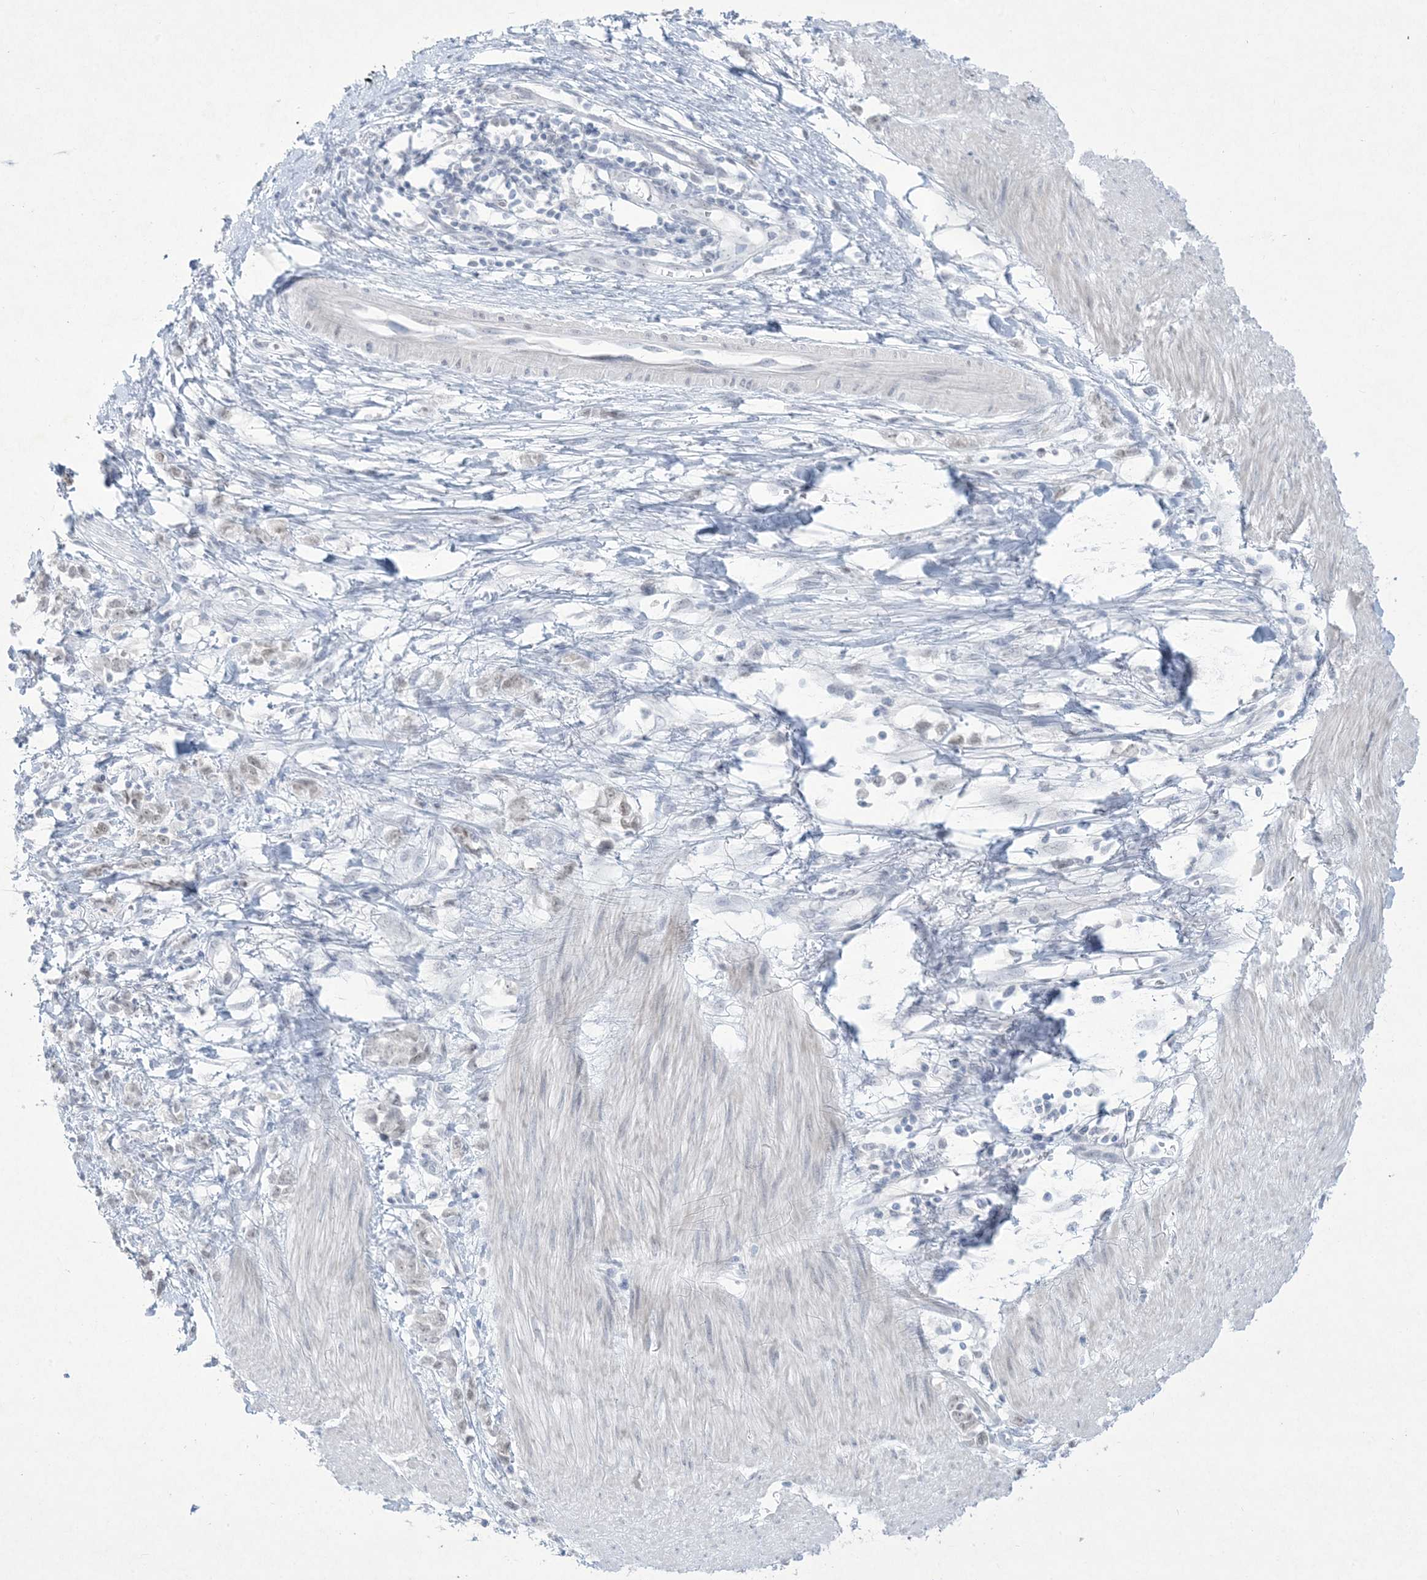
{"staining": {"intensity": "moderate", "quantity": "<25%", "location": "nuclear"}, "tissue": "stomach cancer", "cell_type": "Tumor cells", "image_type": "cancer", "snomed": [{"axis": "morphology", "description": "Adenocarcinoma, NOS"}, {"axis": "topography", "description": "Stomach"}], "caption": "Stomach adenocarcinoma stained with immunohistochemistry (IHC) displays moderate nuclear expression in approximately <25% of tumor cells.", "gene": "HOMEZ", "patient": {"sex": "female", "age": 76}}